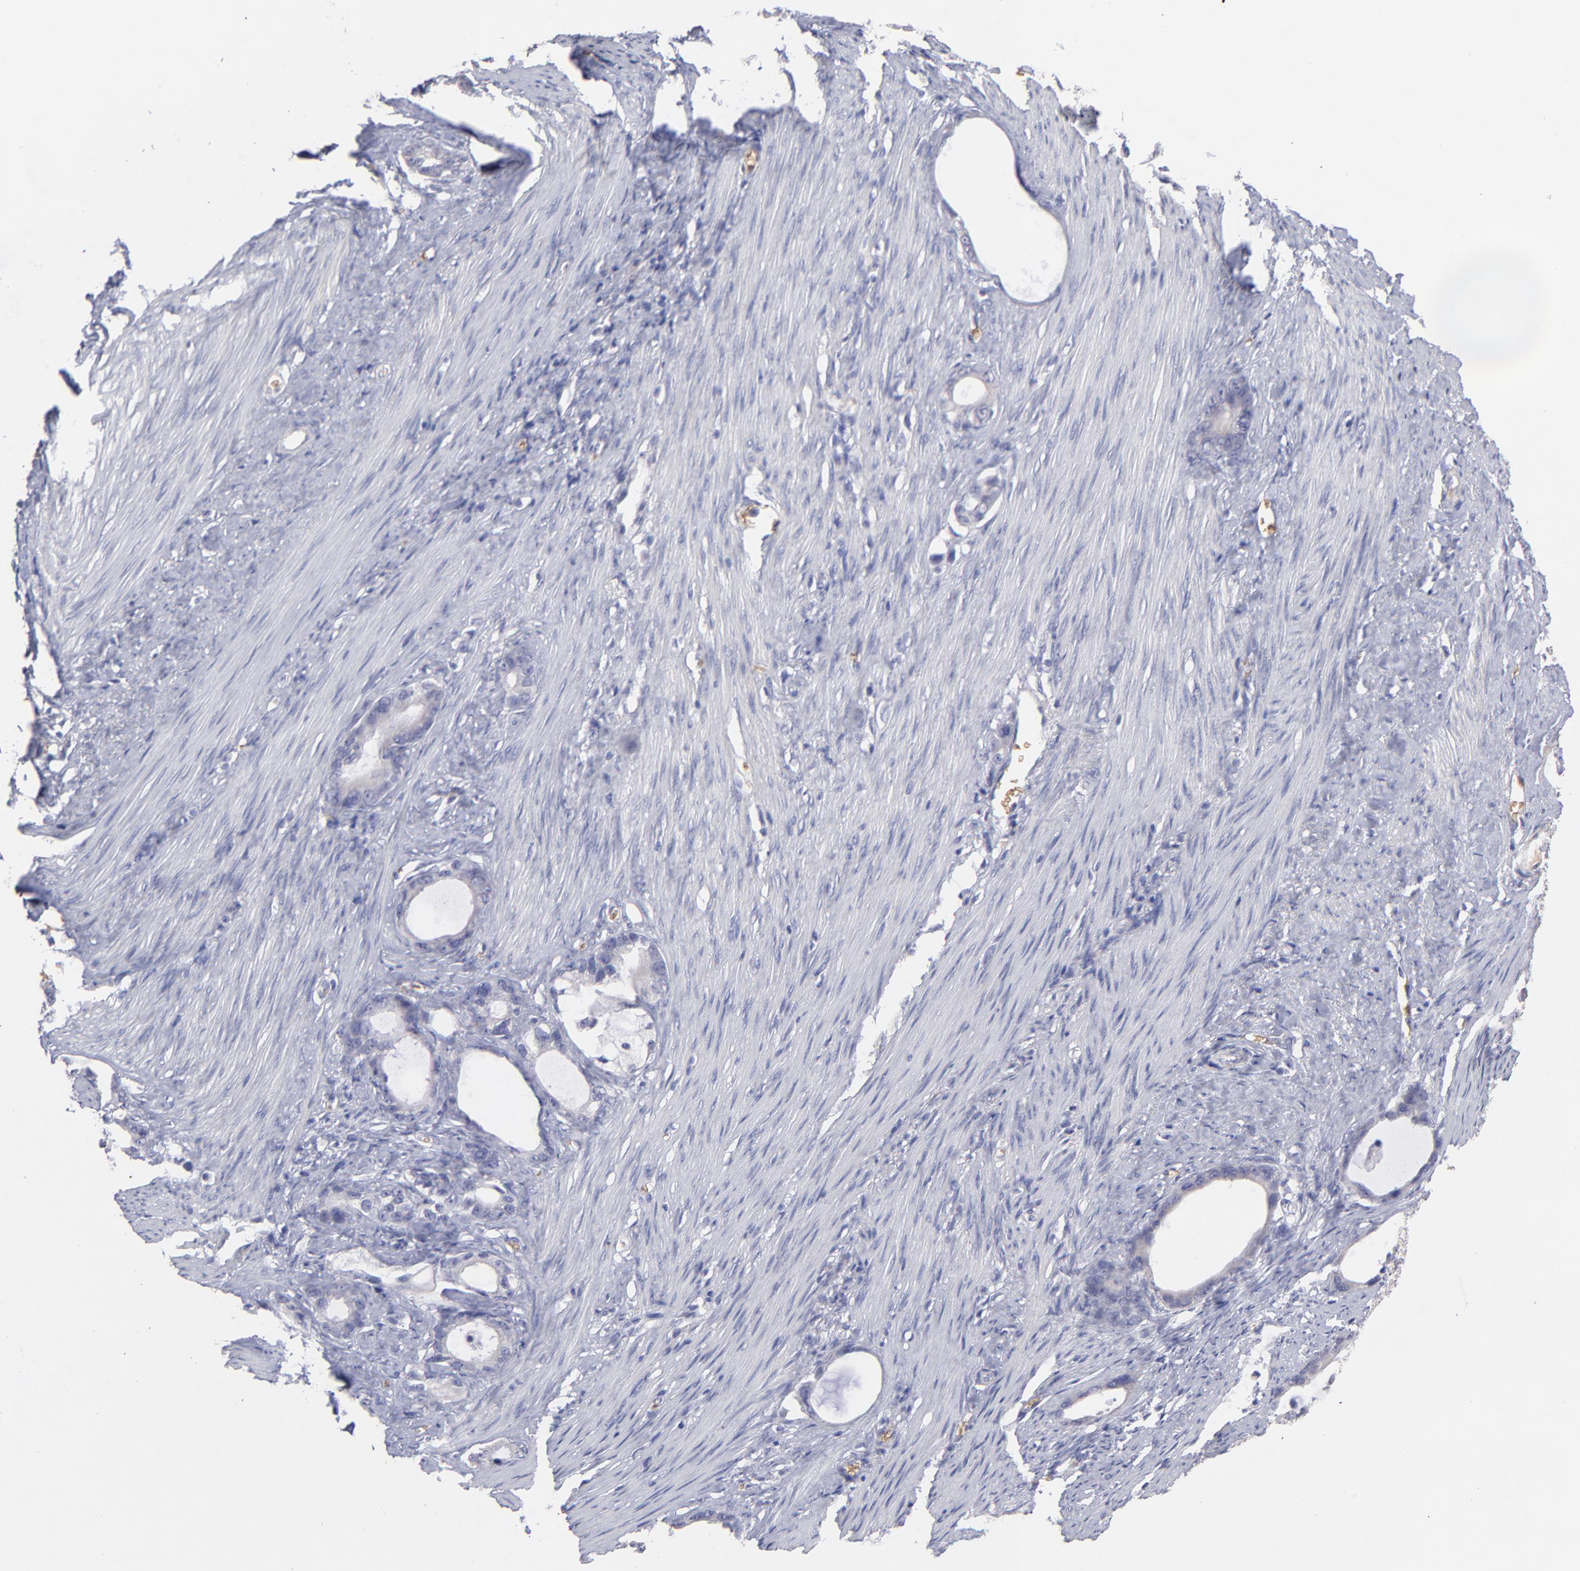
{"staining": {"intensity": "negative", "quantity": "none", "location": "none"}, "tissue": "stomach cancer", "cell_type": "Tumor cells", "image_type": "cancer", "snomed": [{"axis": "morphology", "description": "Adenocarcinoma, NOS"}, {"axis": "topography", "description": "Stomach"}], "caption": "IHC photomicrograph of neoplastic tissue: human stomach cancer (adenocarcinoma) stained with DAB demonstrates no significant protein positivity in tumor cells.", "gene": "F13B", "patient": {"sex": "female", "age": 75}}